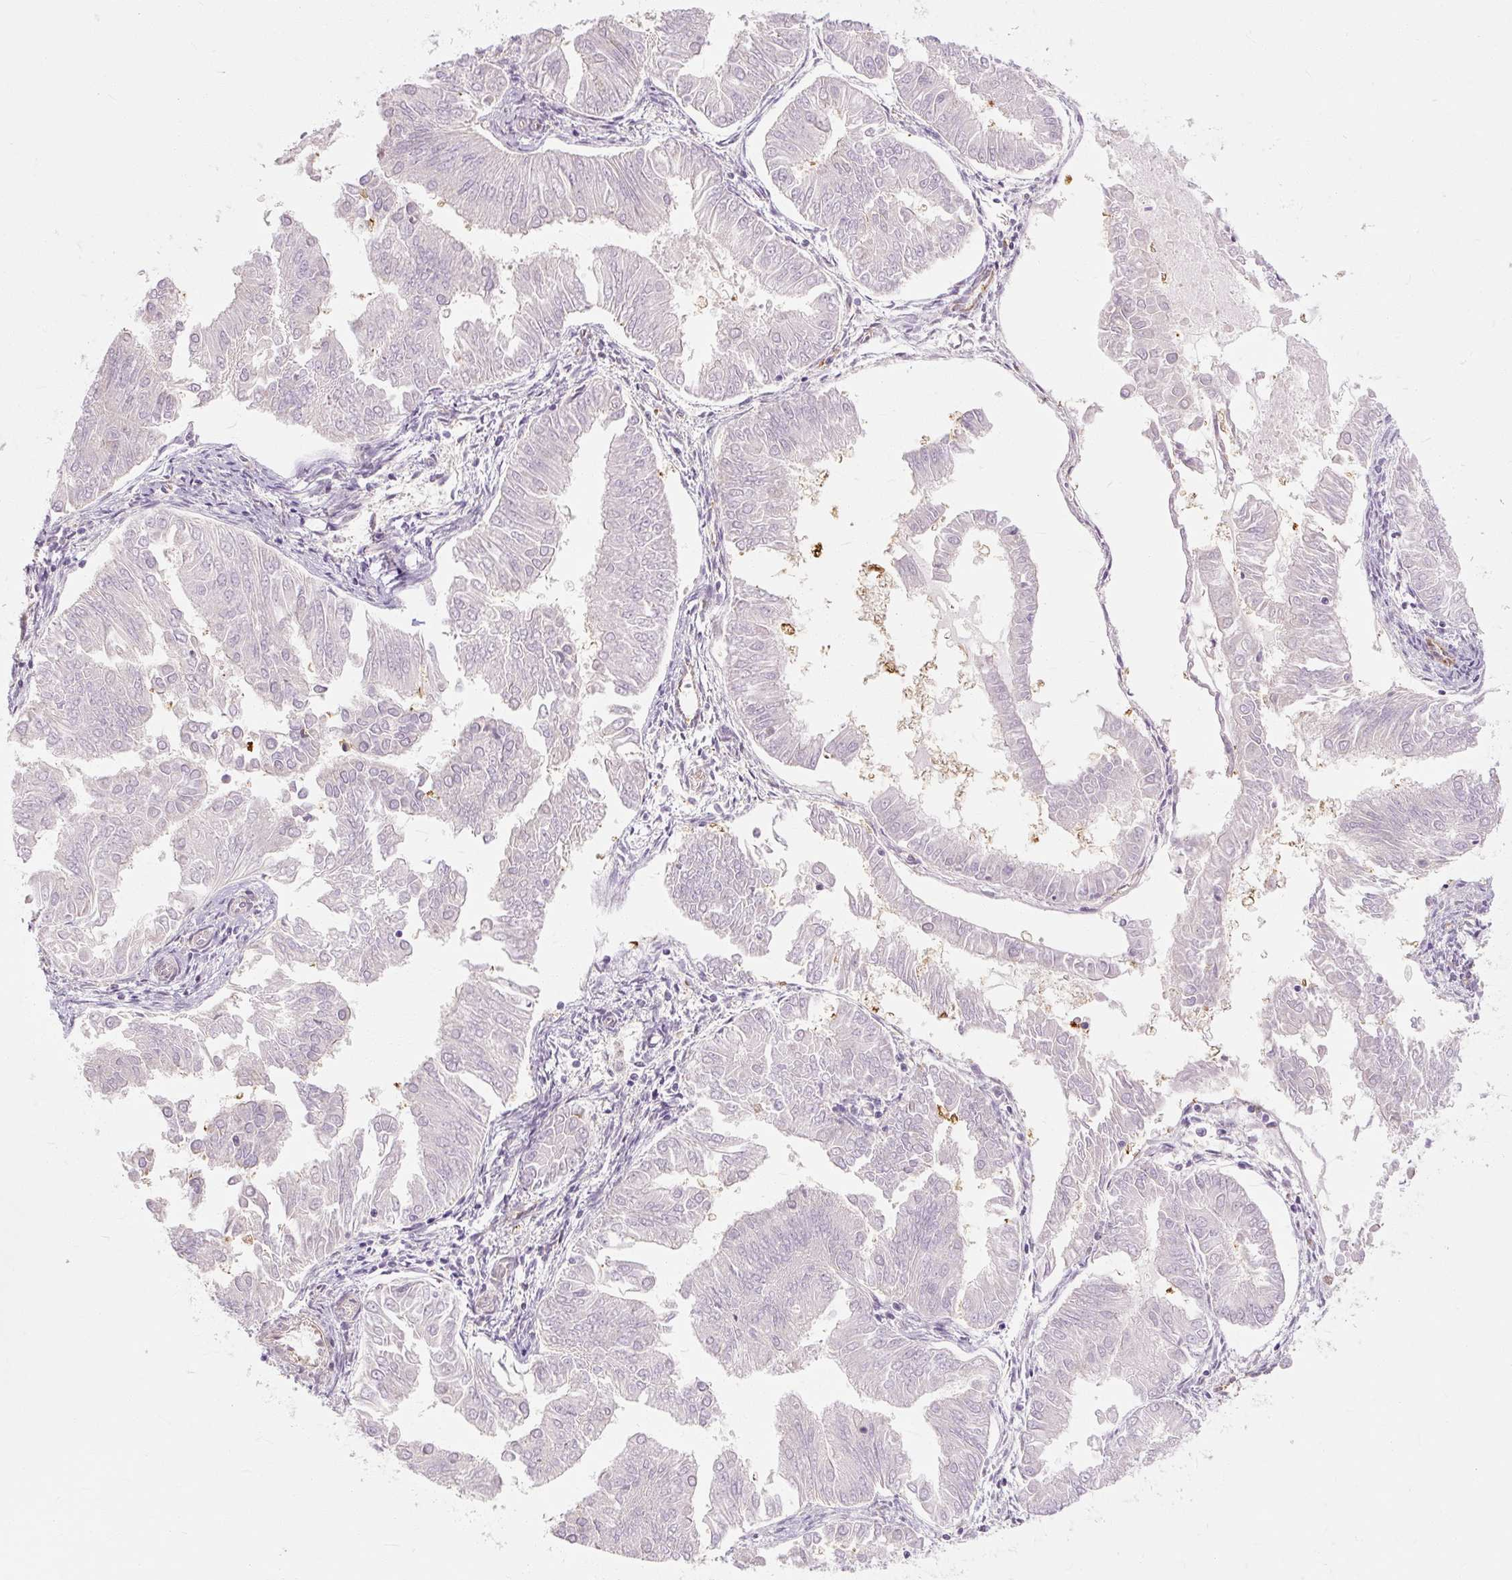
{"staining": {"intensity": "negative", "quantity": "none", "location": "none"}, "tissue": "endometrial cancer", "cell_type": "Tumor cells", "image_type": "cancer", "snomed": [{"axis": "morphology", "description": "Adenocarcinoma, NOS"}, {"axis": "topography", "description": "Endometrium"}], "caption": "Photomicrograph shows no protein positivity in tumor cells of adenocarcinoma (endometrial) tissue. The staining was performed using DAB (3,3'-diaminobenzidine) to visualize the protein expression in brown, while the nuclei were stained in blue with hematoxylin (Magnification: 20x).", "gene": "RB1CC1", "patient": {"sex": "female", "age": 53}}